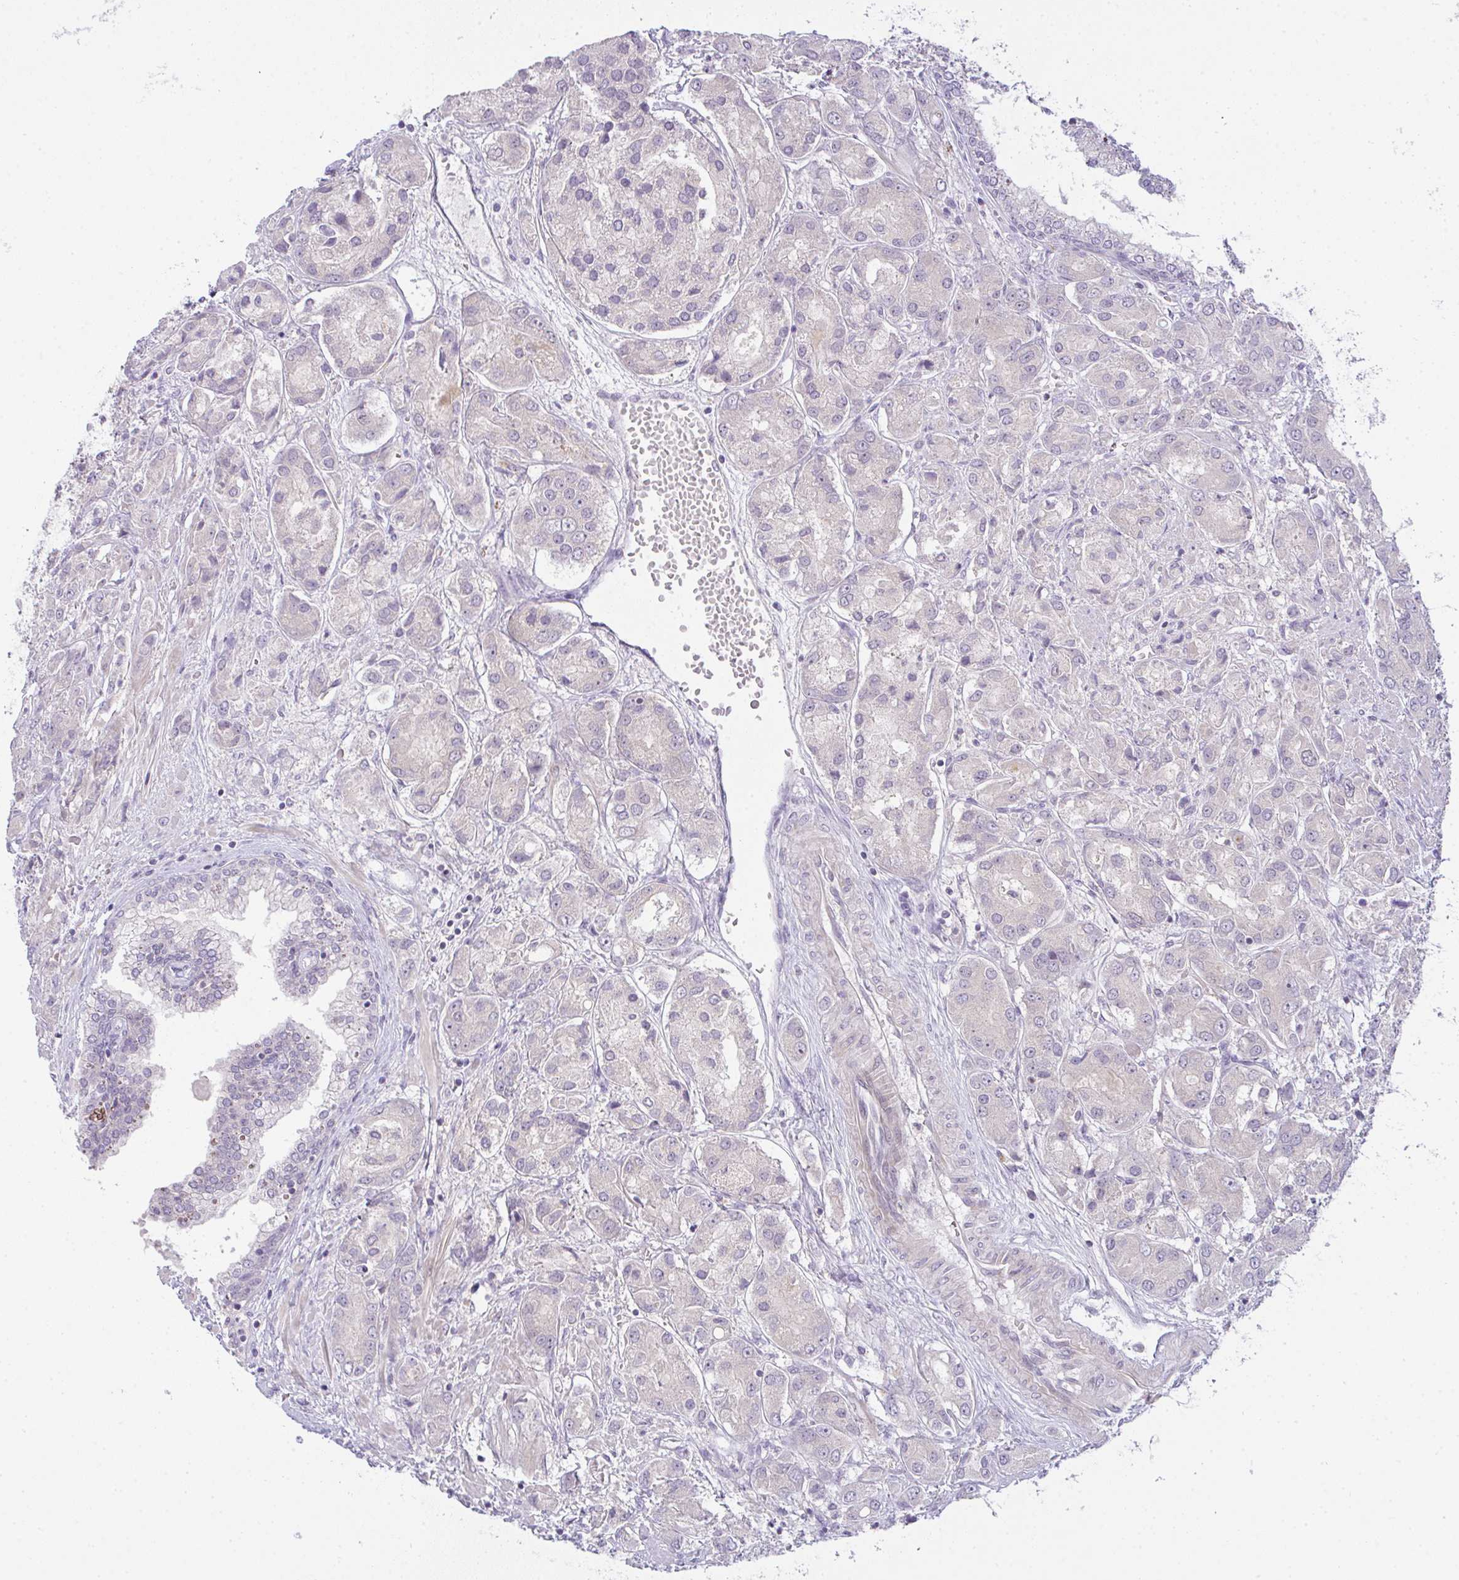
{"staining": {"intensity": "negative", "quantity": "none", "location": "none"}, "tissue": "prostate cancer", "cell_type": "Tumor cells", "image_type": "cancer", "snomed": [{"axis": "morphology", "description": "Adenocarcinoma, High grade"}, {"axis": "topography", "description": "Prostate"}], "caption": "IHC micrograph of prostate adenocarcinoma (high-grade) stained for a protein (brown), which shows no expression in tumor cells.", "gene": "CSE1L", "patient": {"sex": "male", "age": 67}}